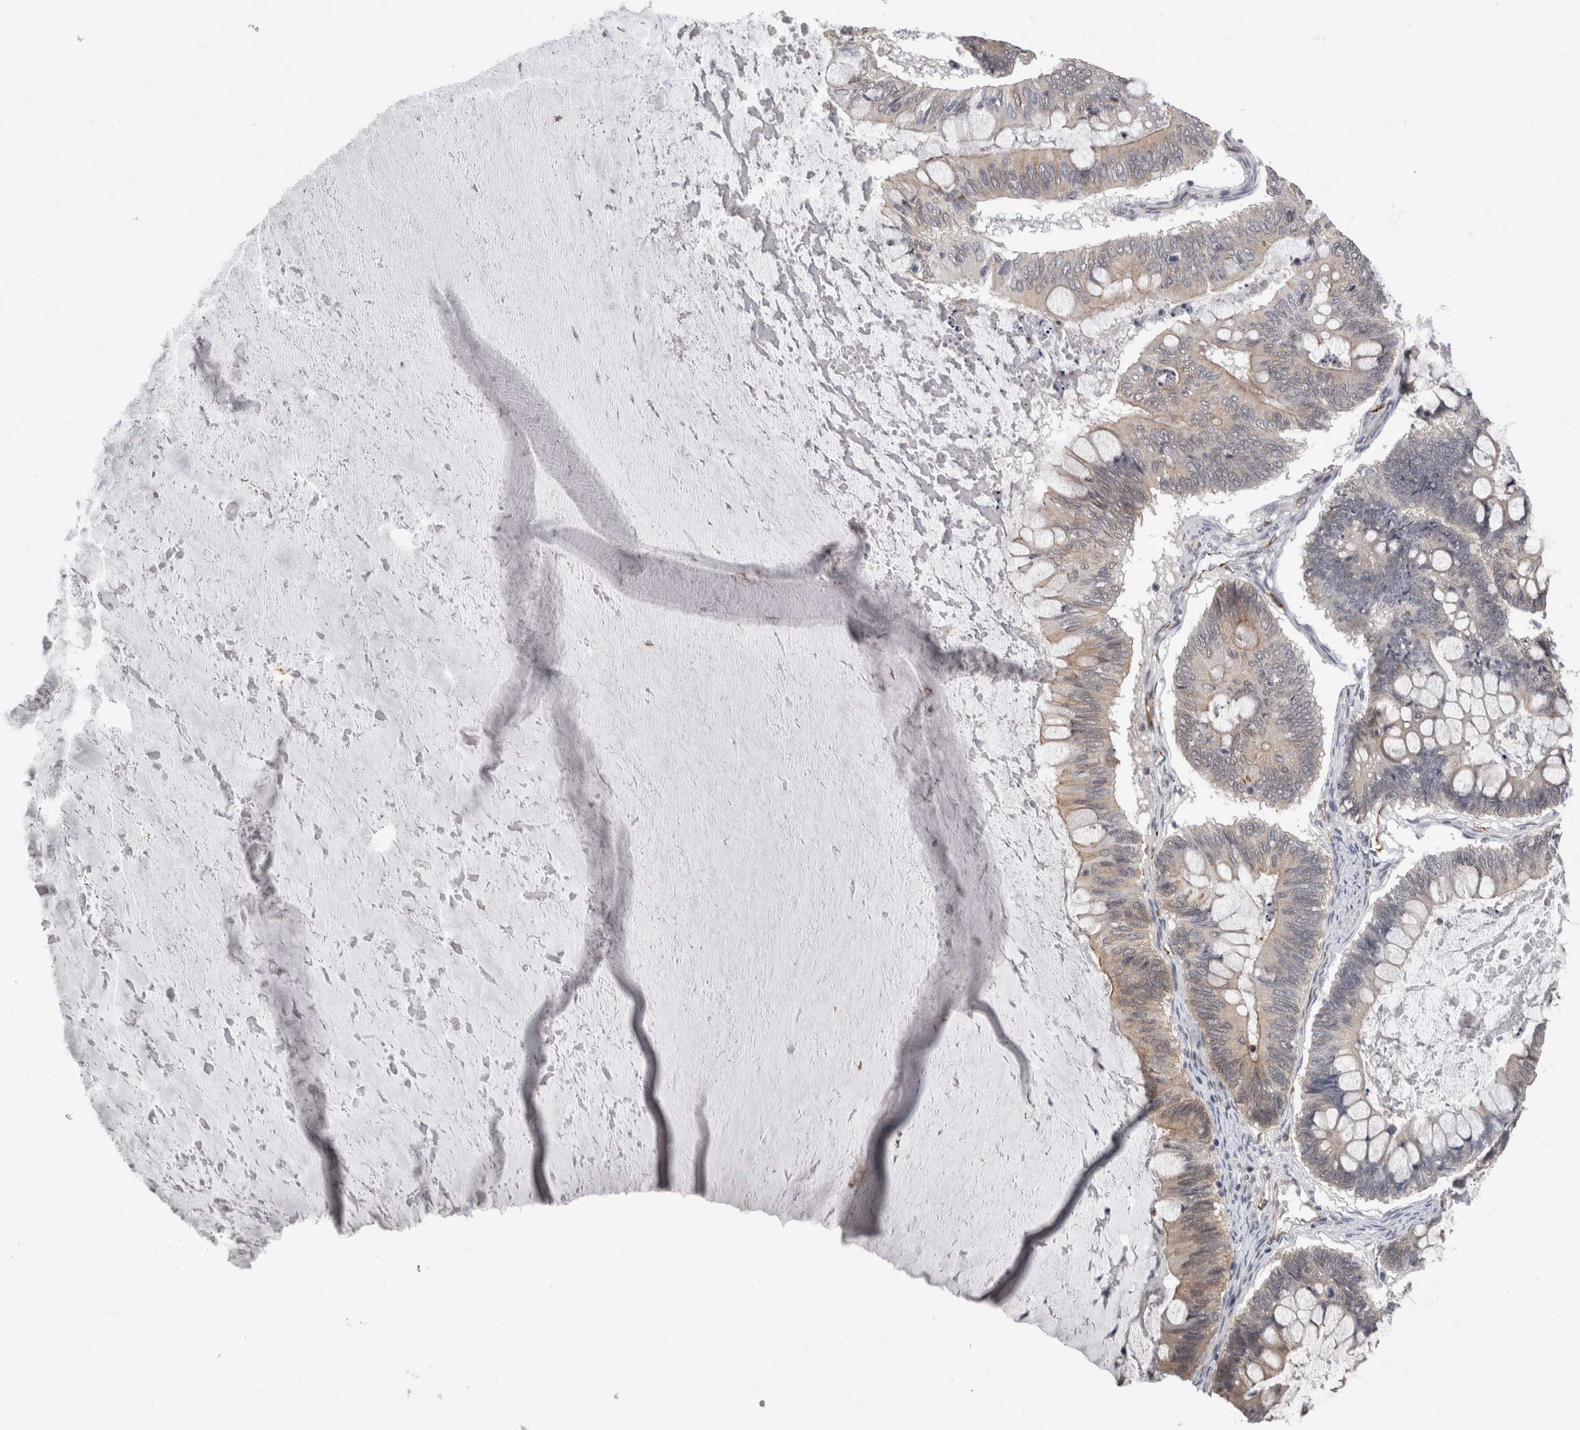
{"staining": {"intensity": "weak", "quantity": "25%-75%", "location": "cytoplasmic/membranous"}, "tissue": "ovarian cancer", "cell_type": "Tumor cells", "image_type": "cancer", "snomed": [{"axis": "morphology", "description": "Cystadenocarcinoma, mucinous, NOS"}, {"axis": "topography", "description": "Ovary"}], "caption": "Immunohistochemical staining of human mucinous cystadenocarcinoma (ovarian) demonstrates low levels of weak cytoplasmic/membranous positivity in approximately 25%-75% of tumor cells.", "gene": "FAM83H", "patient": {"sex": "female", "age": 61}}